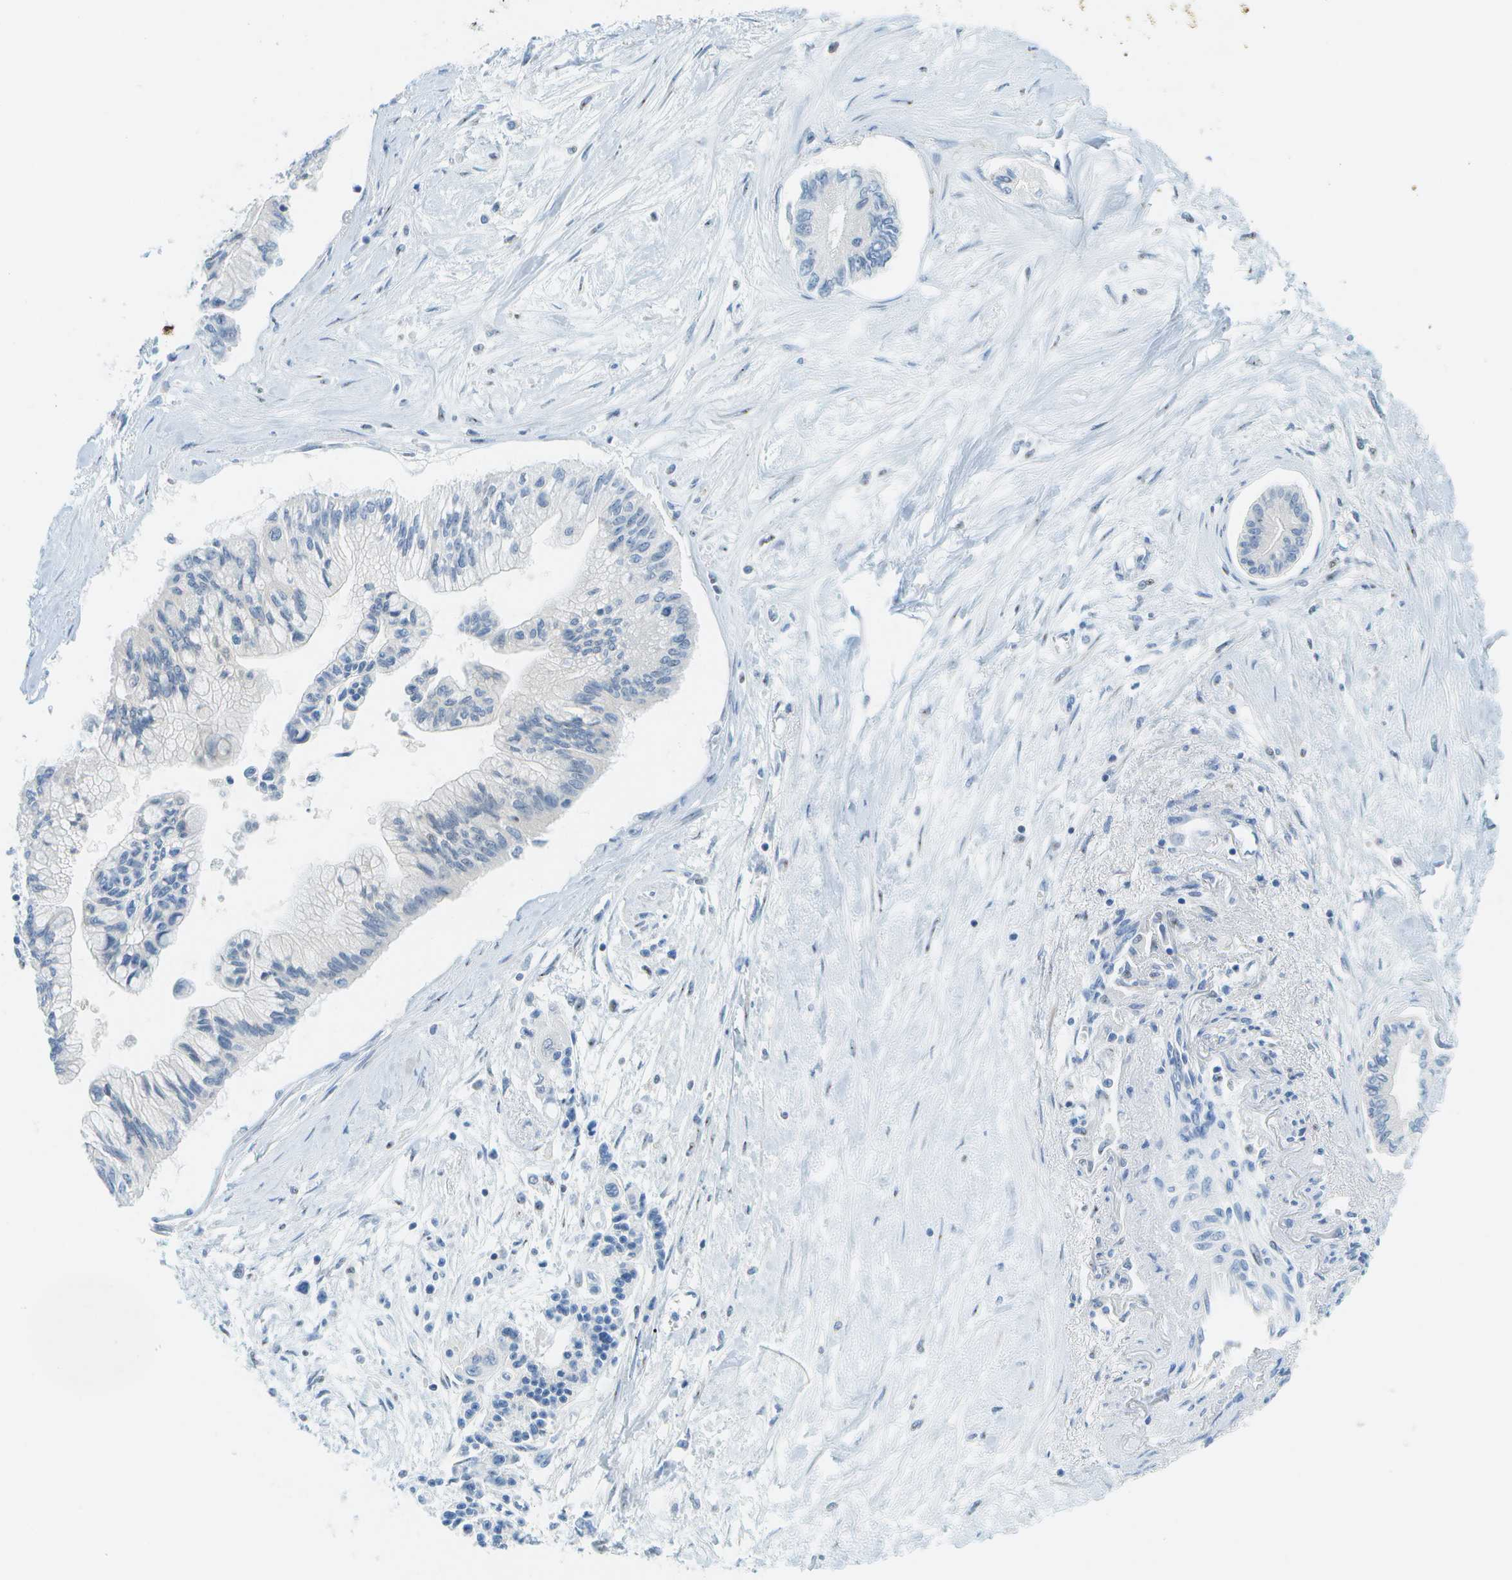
{"staining": {"intensity": "negative", "quantity": "none", "location": "none"}, "tissue": "pancreatic cancer", "cell_type": "Tumor cells", "image_type": "cancer", "snomed": [{"axis": "morphology", "description": "Adenocarcinoma, NOS"}, {"axis": "topography", "description": "Pancreas"}], "caption": "Immunohistochemistry (IHC) image of neoplastic tissue: human adenocarcinoma (pancreatic) stained with DAB reveals no significant protein positivity in tumor cells.", "gene": "PTGIS", "patient": {"sex": "female", "age": 77}}